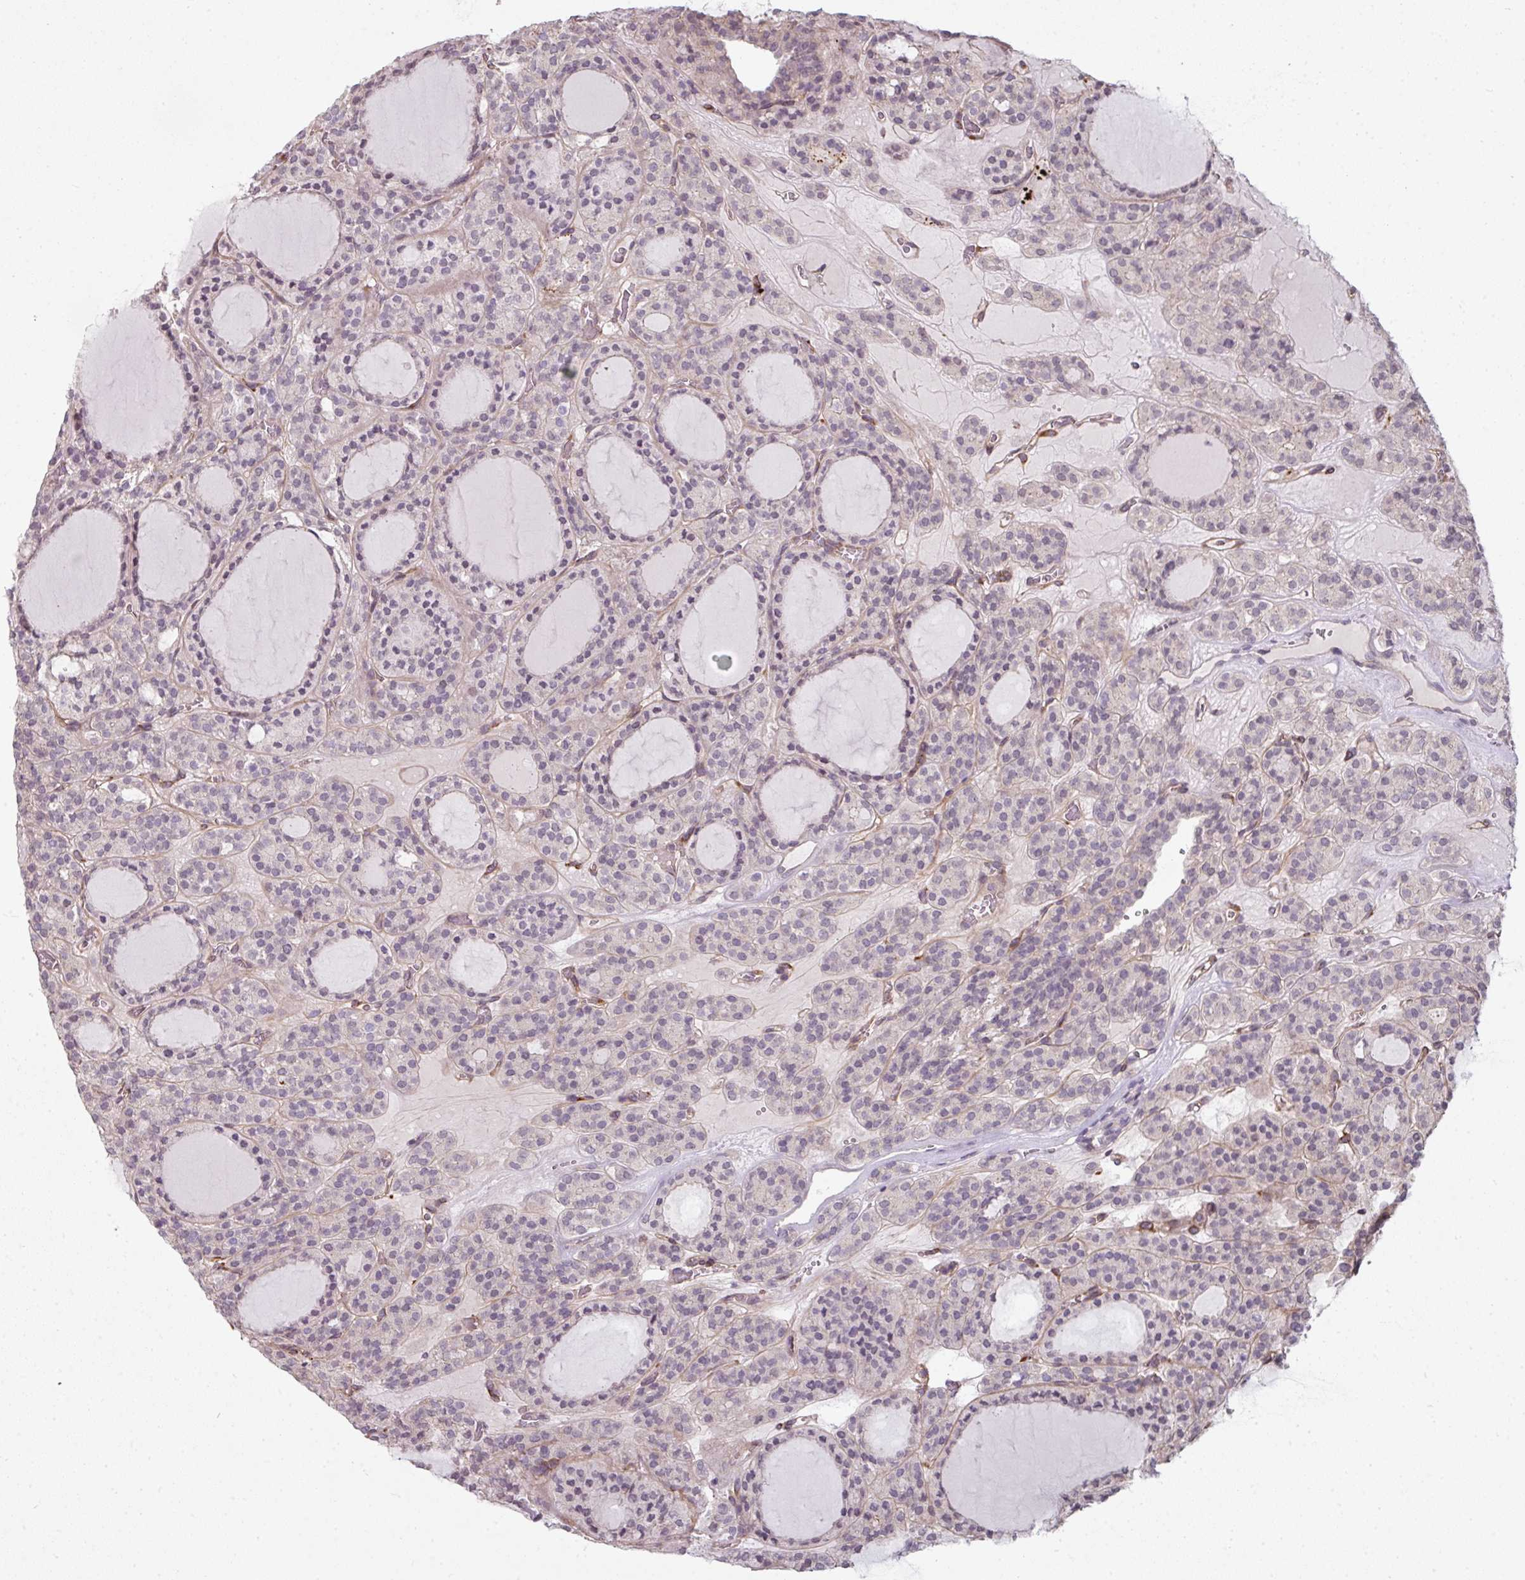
{"staining": {"intensity": "negative", "quantity": "none", "location": "none"}, "tissue": "thyroid cancer", "cell_type": "Tumor cells", "image_type": "cancer", "snomed": [{"axis": "morphology", "description": "Follicular adenoma carcinoma, NOS"}, {"axis": "topography", "description": "Thyroid gland"}], "caption": "Thyroid follicular adenoma carcinoma was stained to show a protein in brown. There is no significant staining in tumor cells.", "gene": "C19orf33", "patient": {"sex": "female", "age": 63}}